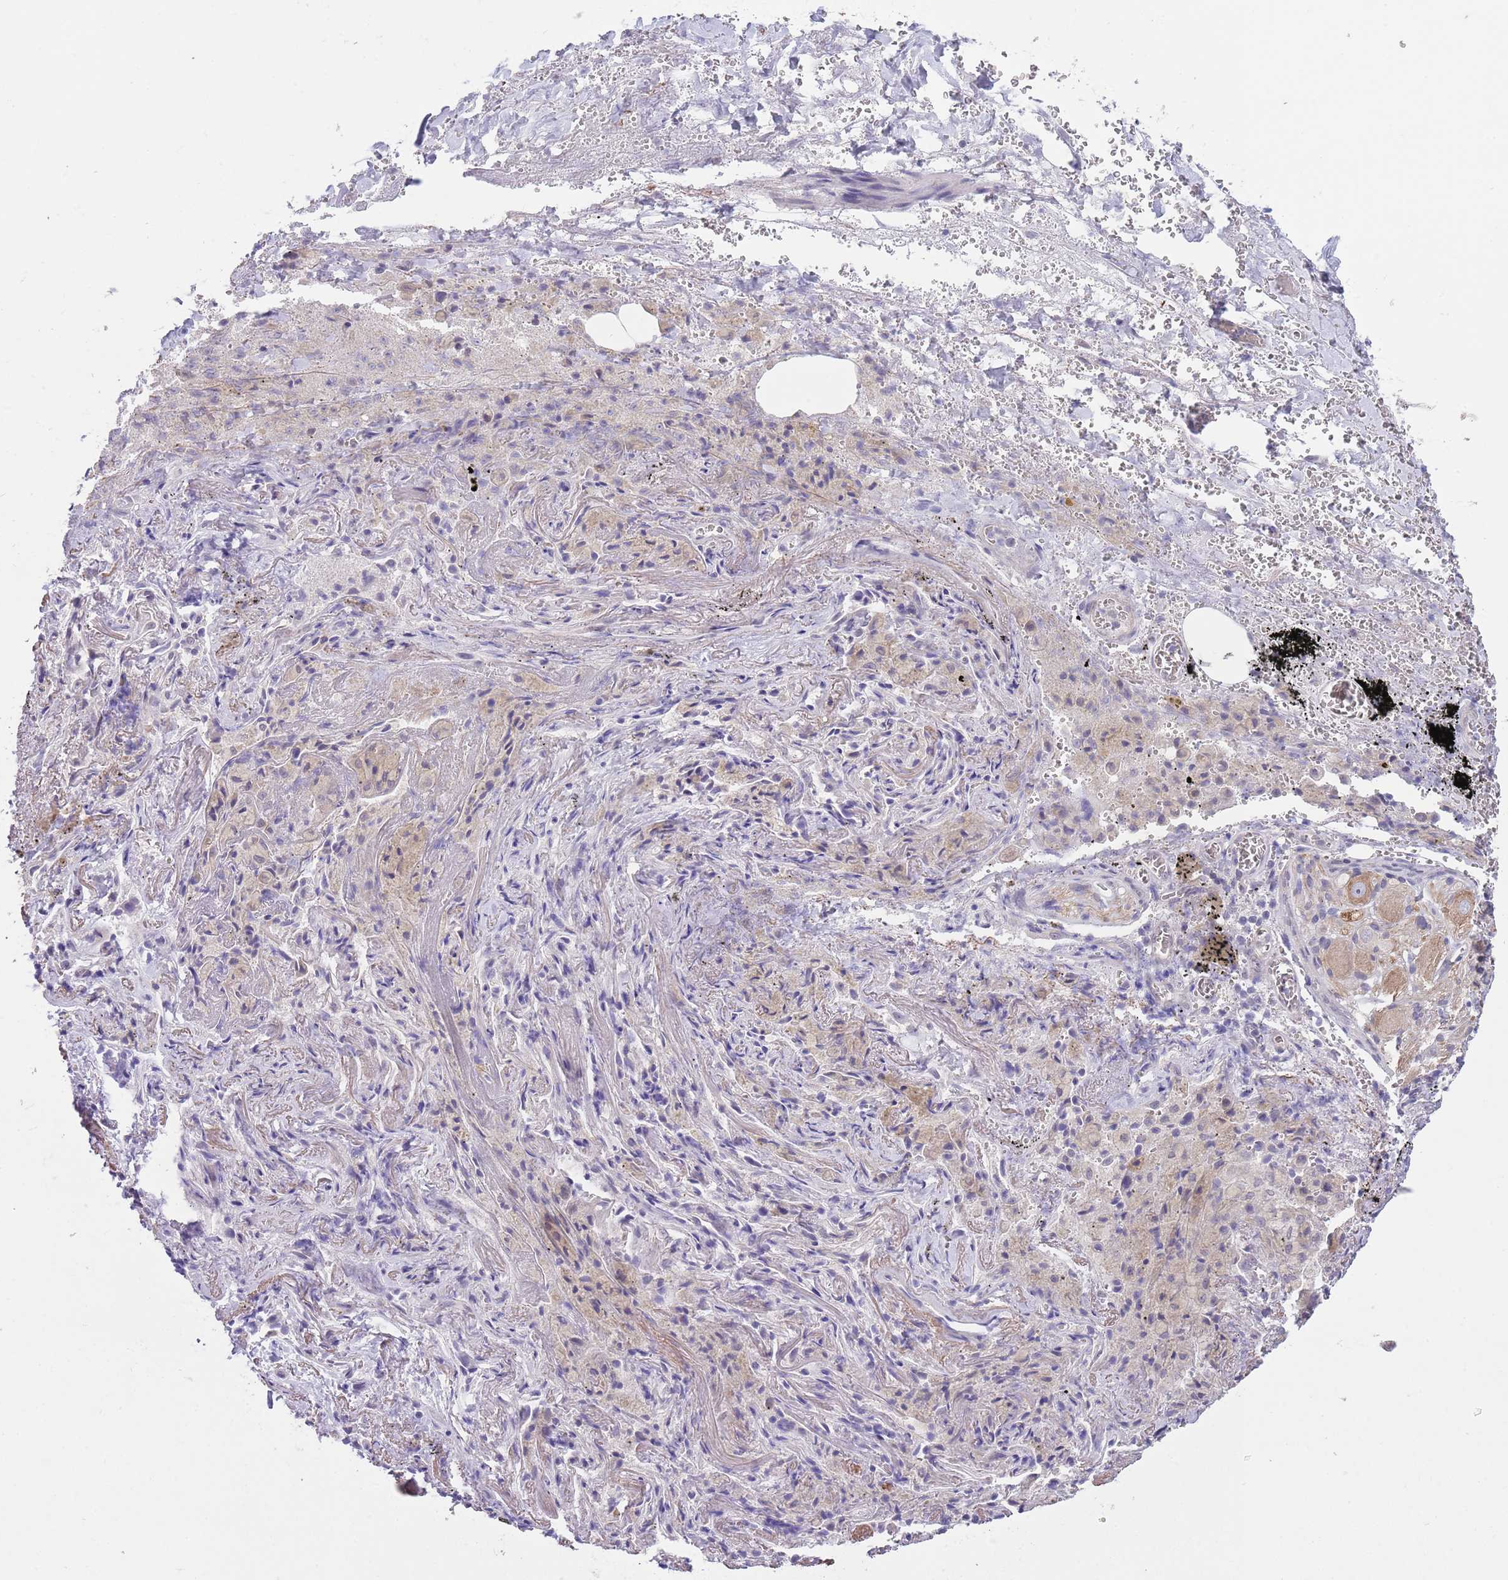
{"staining": {"intensity": "negative", "quantity": "none", "location": "none"}, "tissue": "adipose tissue", "cell_type": "Adipocytes", "image_type": "normal", "snomed": [{"axis": "morphology", "description": "Normal tissue, NOS"}, {"axis": "topography", "description": "Cartilage tissue"}], "caption": "Image shows no protein expression in adipocytes of benign adipose tissue.", "gene": "RNF169", "patient": {"sex": "male", "age": 66}}